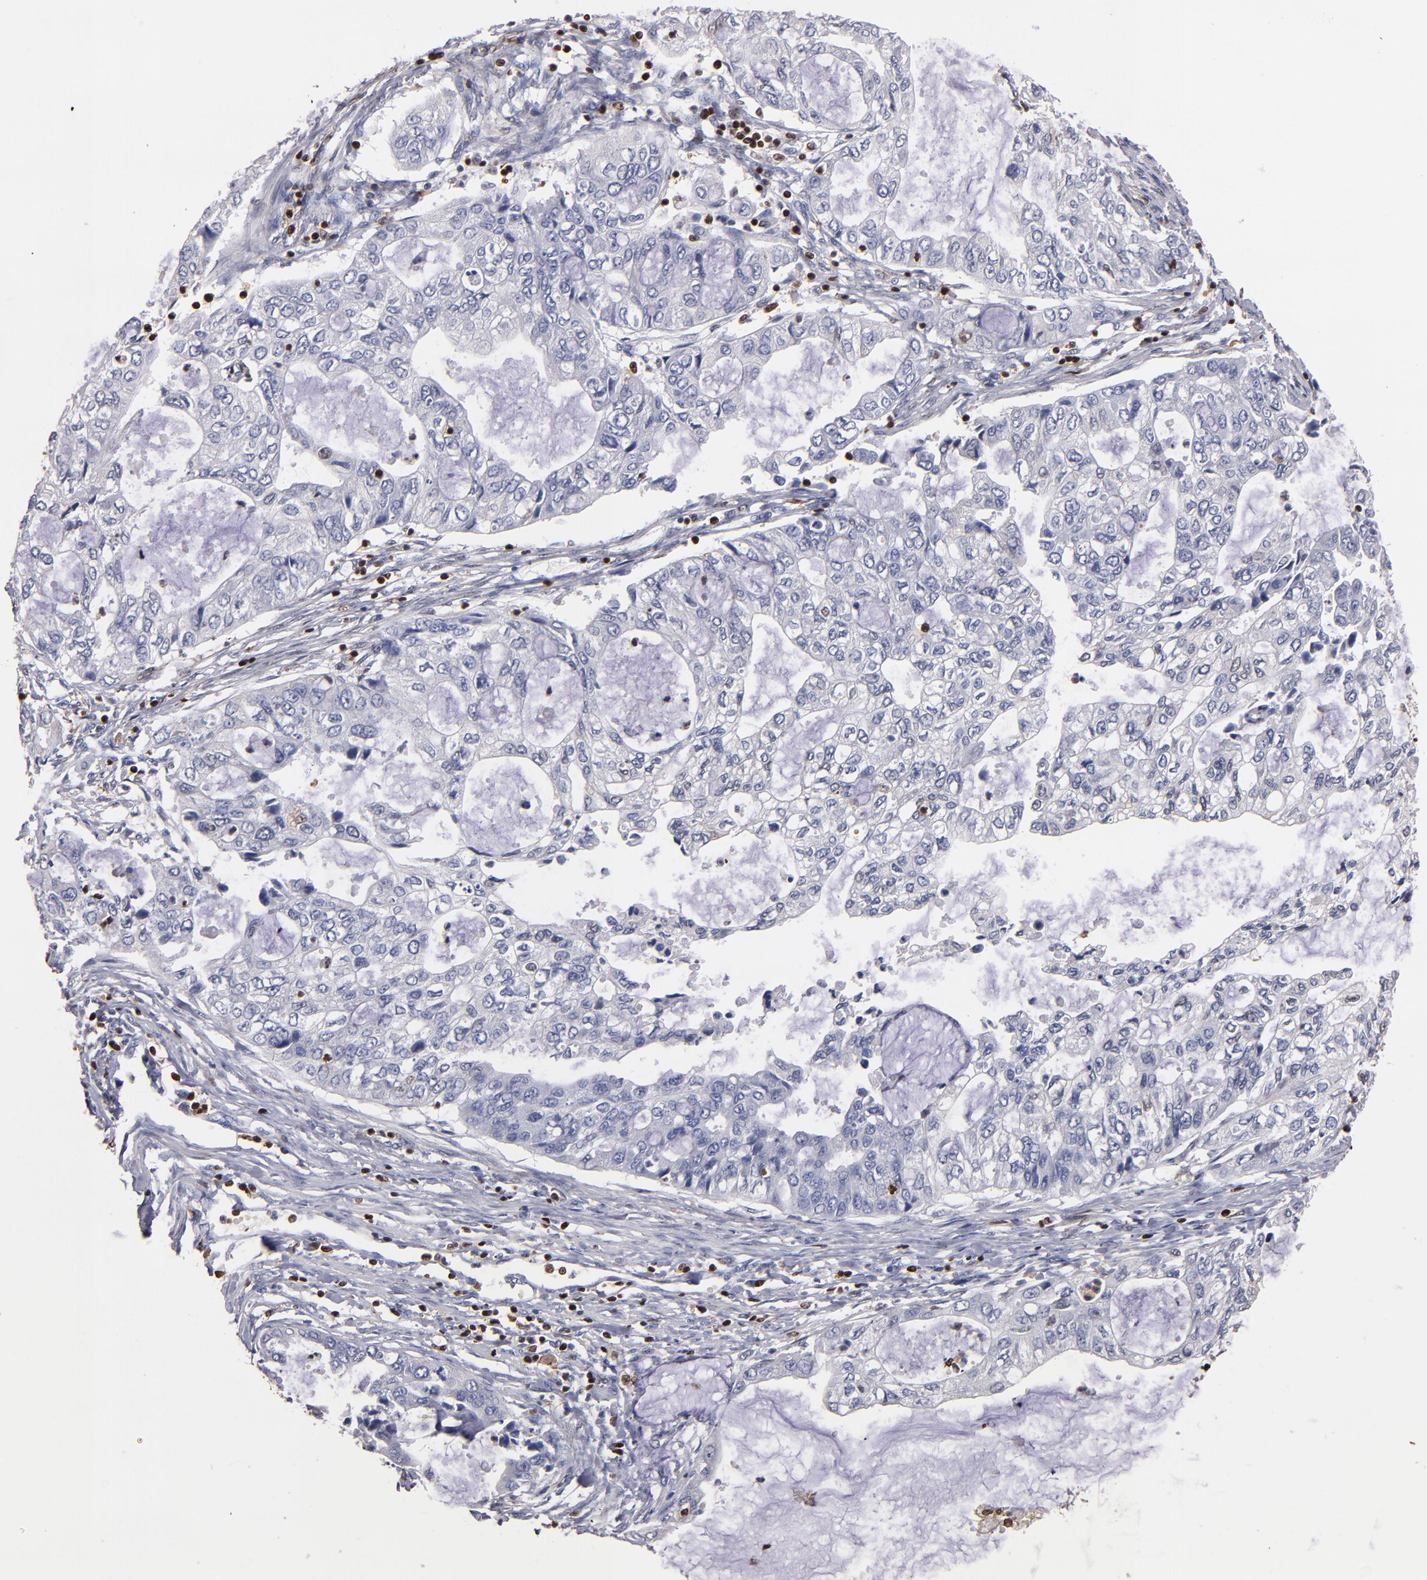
{"staining": {"intensity": "negative", "quantity": "none", "location": "none"}, "tissue": "stomach cancer", "cell_type": "Tumor cells", "image_type": "cancer", "snomed": [{"axis": "morphology", "description": "Adenocarcinoma, NOS"}, {"axis": "topography", "description": "Stomach, upper"}], "caption": "Immunohistochemistry micrograph of neoplastic tissue: human adenocarcinoma (stomach) stained with DAB (3,3'-diaminobenzidine) reveals no significant protein positivity in tumor cells. Nuclei are stained in blue.", "gene": "S100A4", "patient": {"sex": "female", "age": 52}}